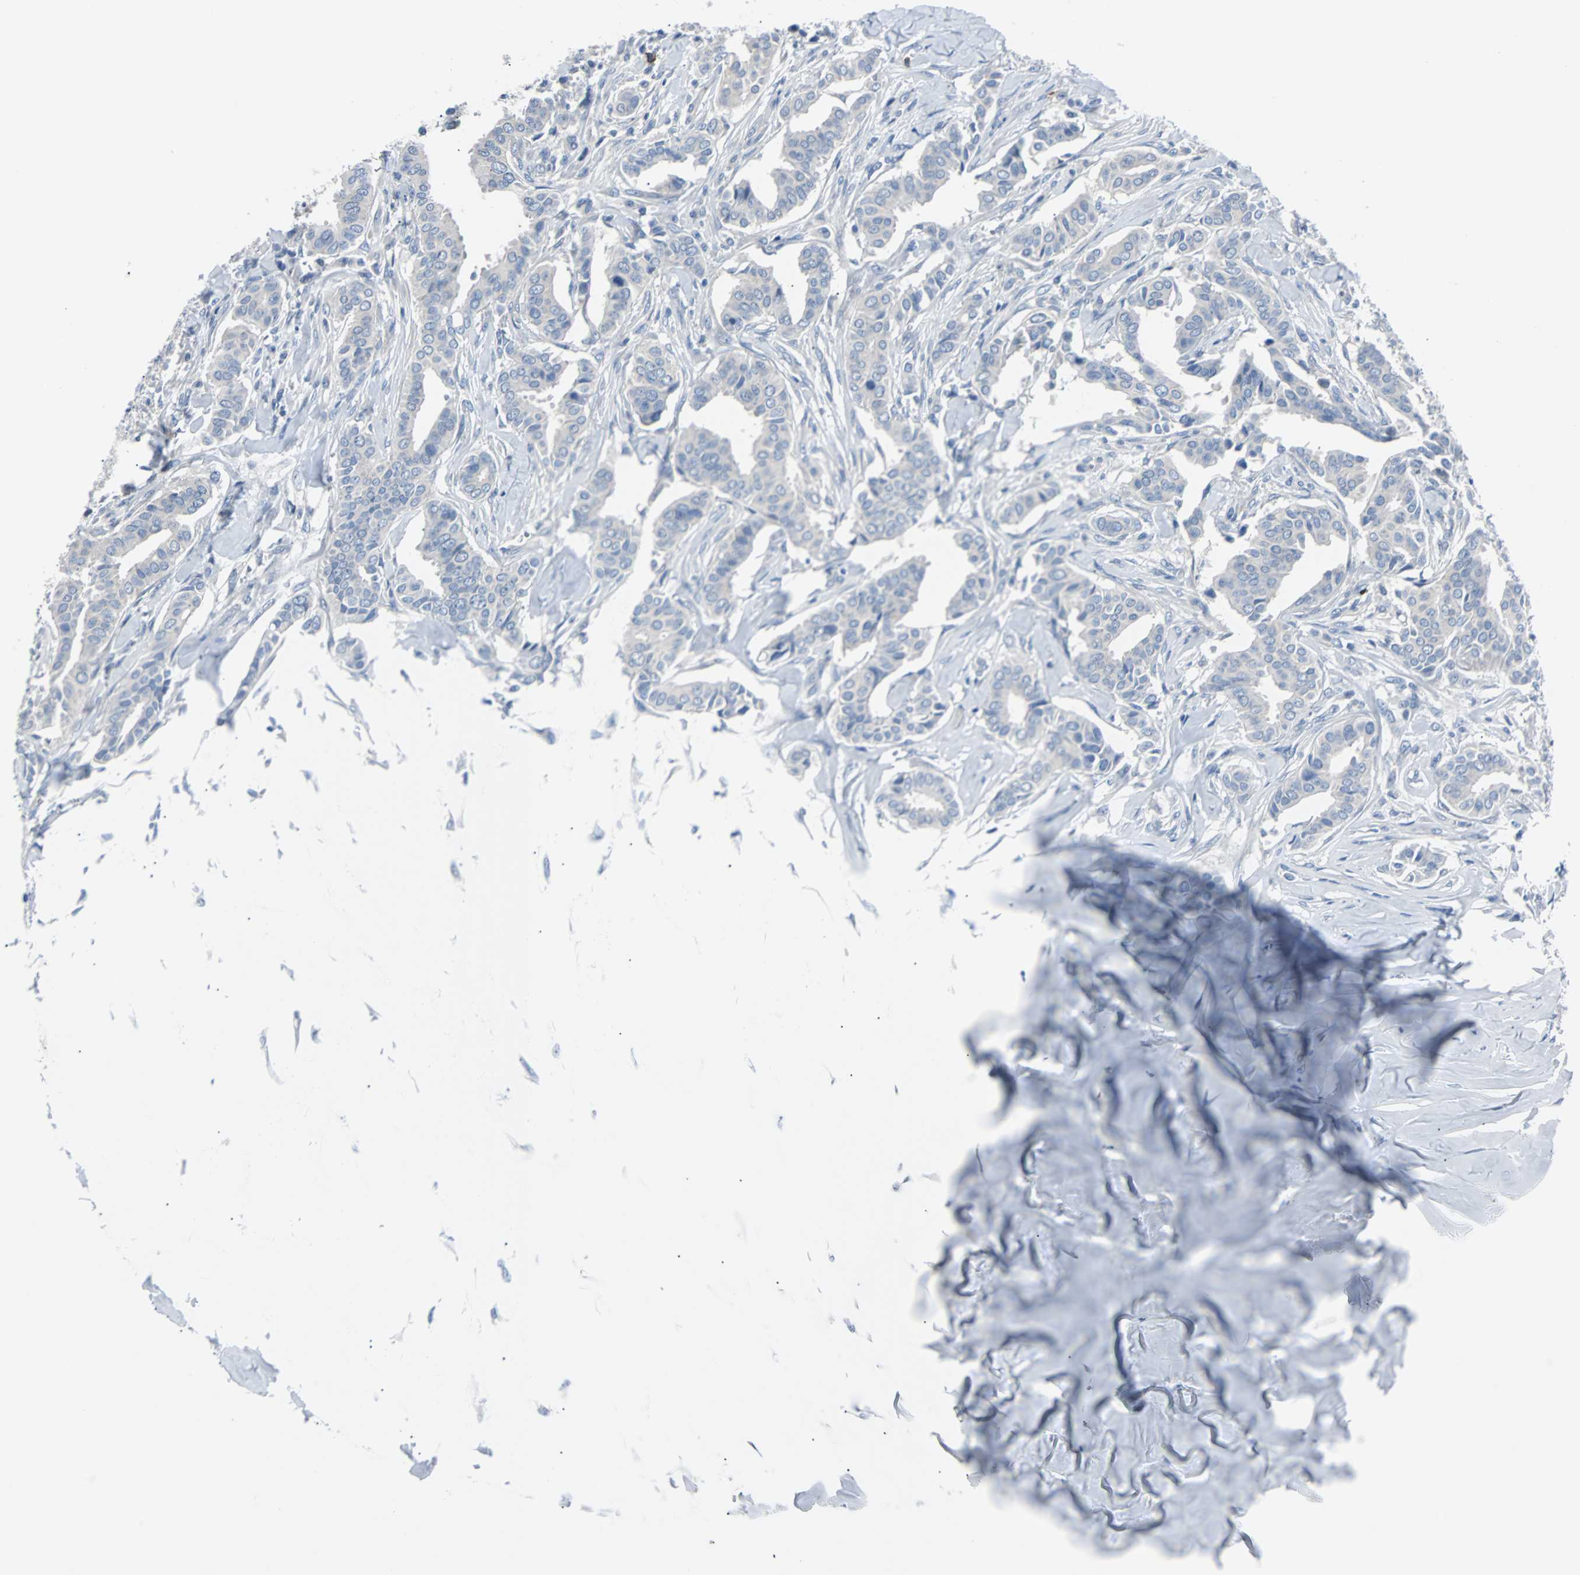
{"staining": {"intensity": "negative", "quantity": "none", "location": "none"}, "tissue": "head and neck cancer", "cell_type": "Tumor cells", "image_type": "cancer", "snomed": [{"axis": "morphology", "description": "Adenocarcinoma, NOS"}, {"axis": "topography", "description": "Salivary gland"}, {"axis": "topography", "description": "Head-Neck"}], "caption": "Tumor cells are negative for protein expression in human head and neck cancer (adenocarcinoma).", "gene": "RASA1", "patient": {"sex": "female", "age": 59}}